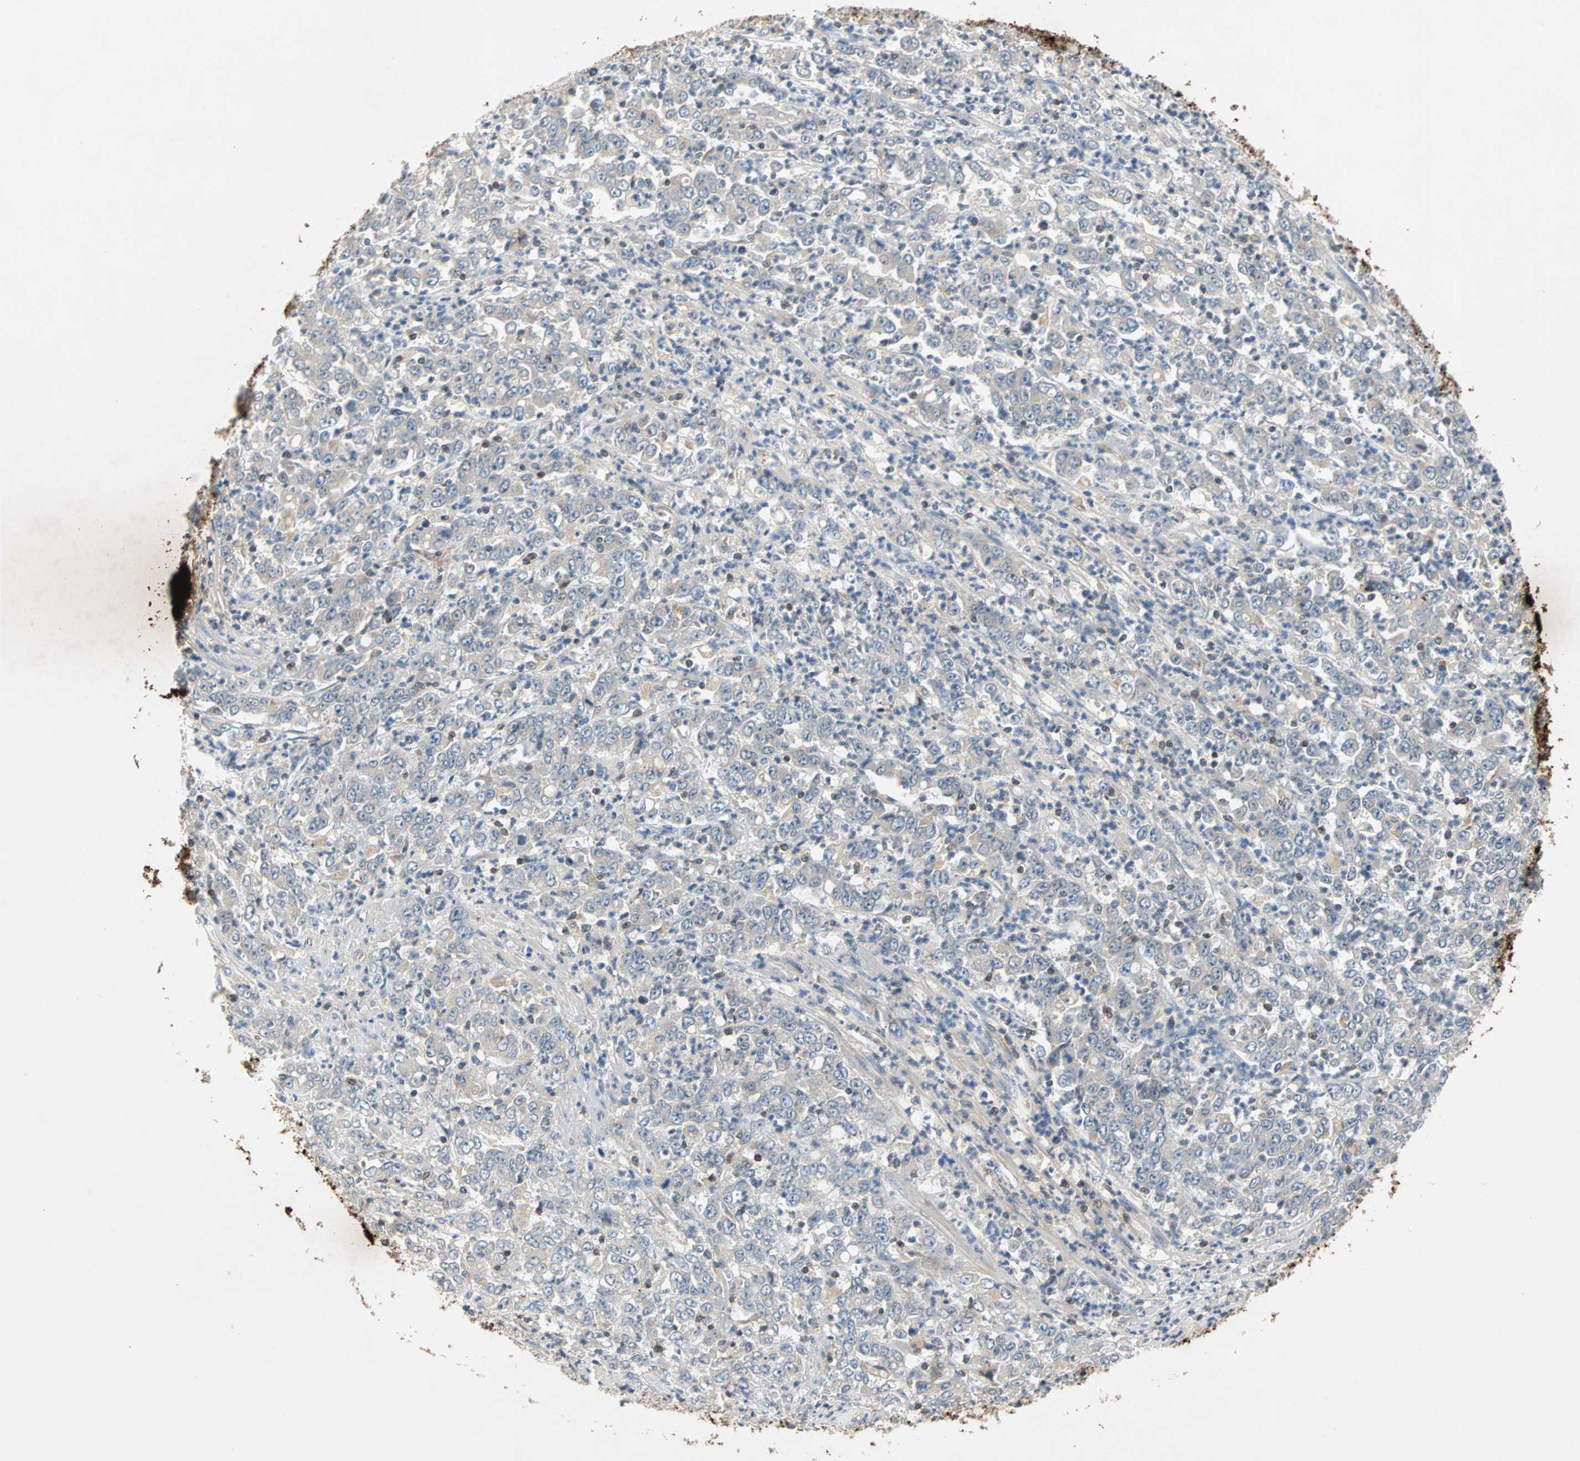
{"staining": {"intensity": "negative", "quantity": "none", "location": "none"}, "tissue": "stomach cancer", "cell_type": "Tumor cells", "image_type": "cancer", "snomed": [{"axis": "morphology", "description": "Adenocarcinoma, NOS"}, {"axis": "topography", "description": "Stomach, lower"}], "caption": "High power microscopy photomicrograph of an IHC image of adenocarcinoma (stomach), revealing no significant positivity in tumor cells.", "gene": "MAP4K1", "patient": {"sex": "female", "age": 71}}